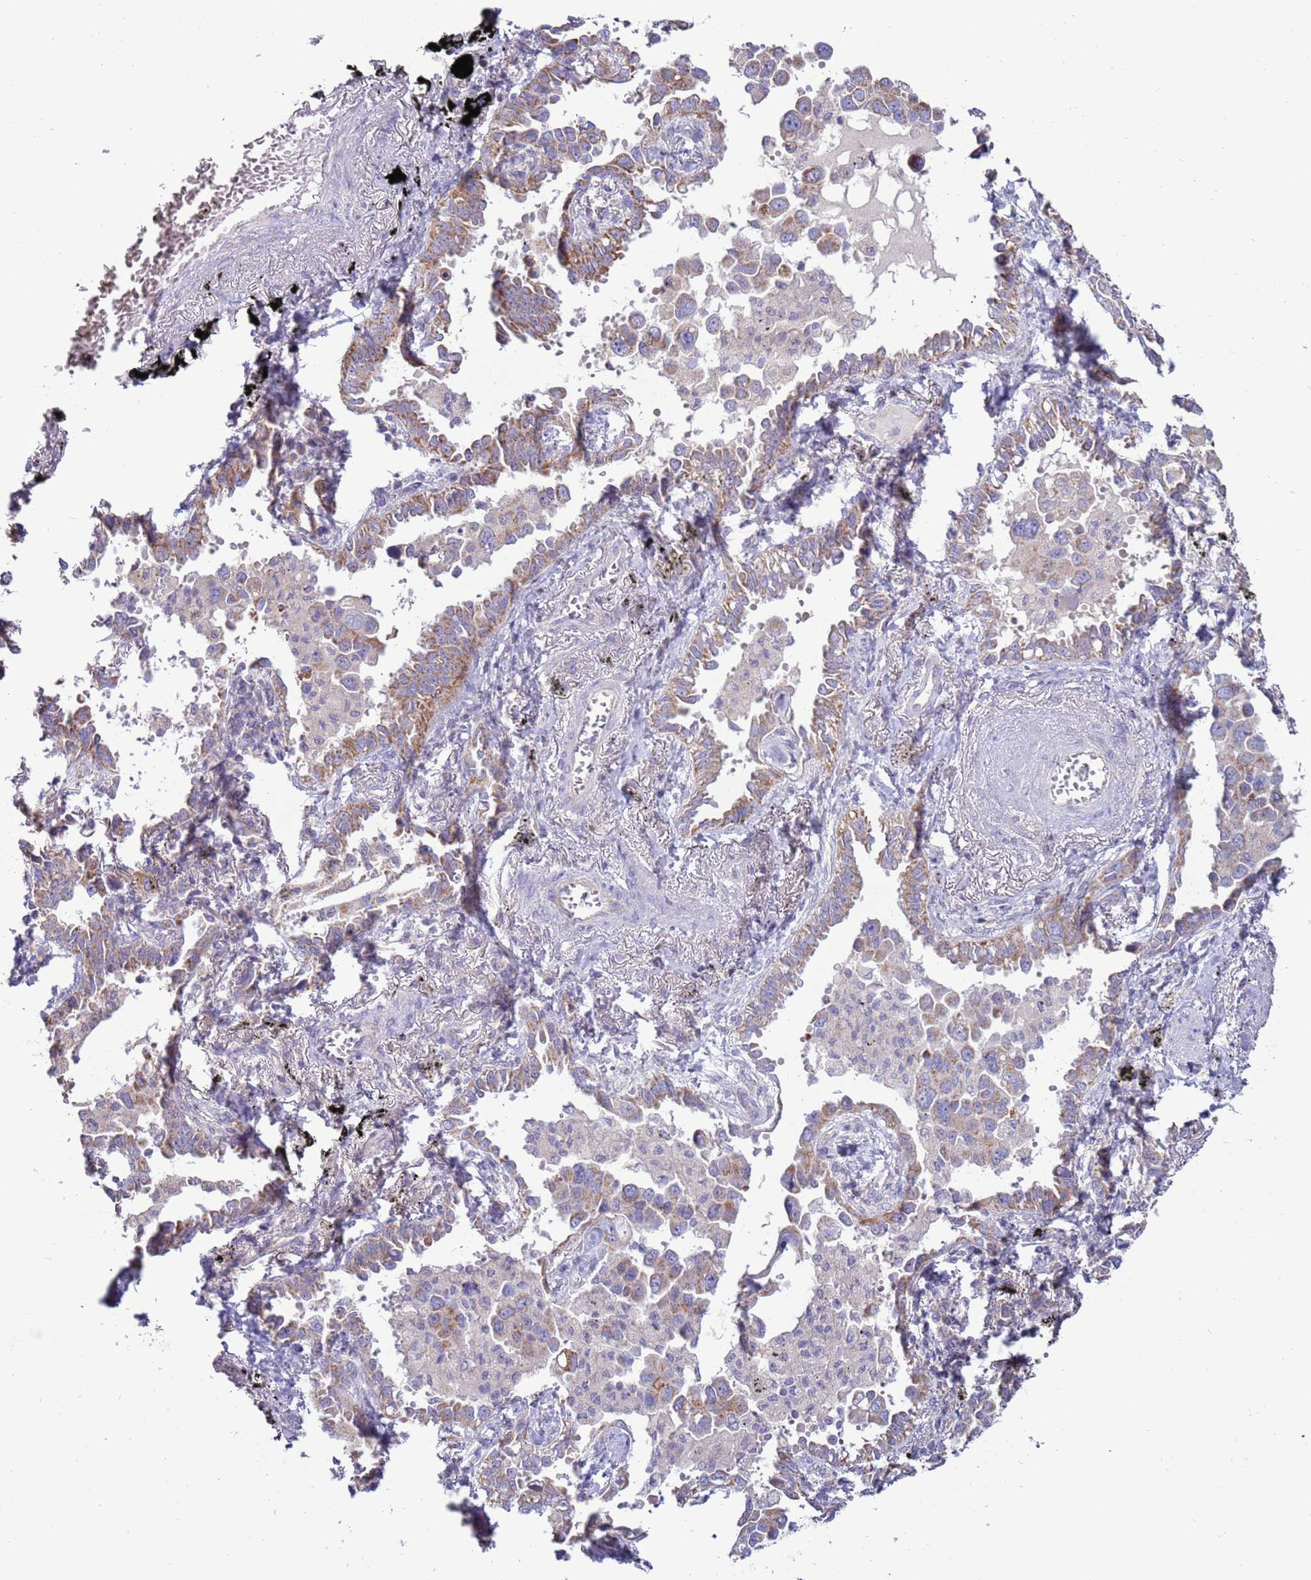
{"staining": {"intensity": "moderate", "quantity": "25%-75%", "location": "cytoplasmic/membranous"}, "tissue": "lung cancer", "cell_type": "Tumor cells", "image_type": "cancer", "snomed": [{"axis": "morphology", "description": "Adenocarcinoma, NOS"}, {"axis": "topography", "description": "Lung"}], "caption": "Tumor cells reveal moderate cytoplasmic/membranous staining in approximately 25%-75% of cells in lung cancer. (DAB IHC, brown staining for protein, blue staining for nuclei).", "gene": "TRAPPC4", "patient": {"sex": "male", "age": 67}}